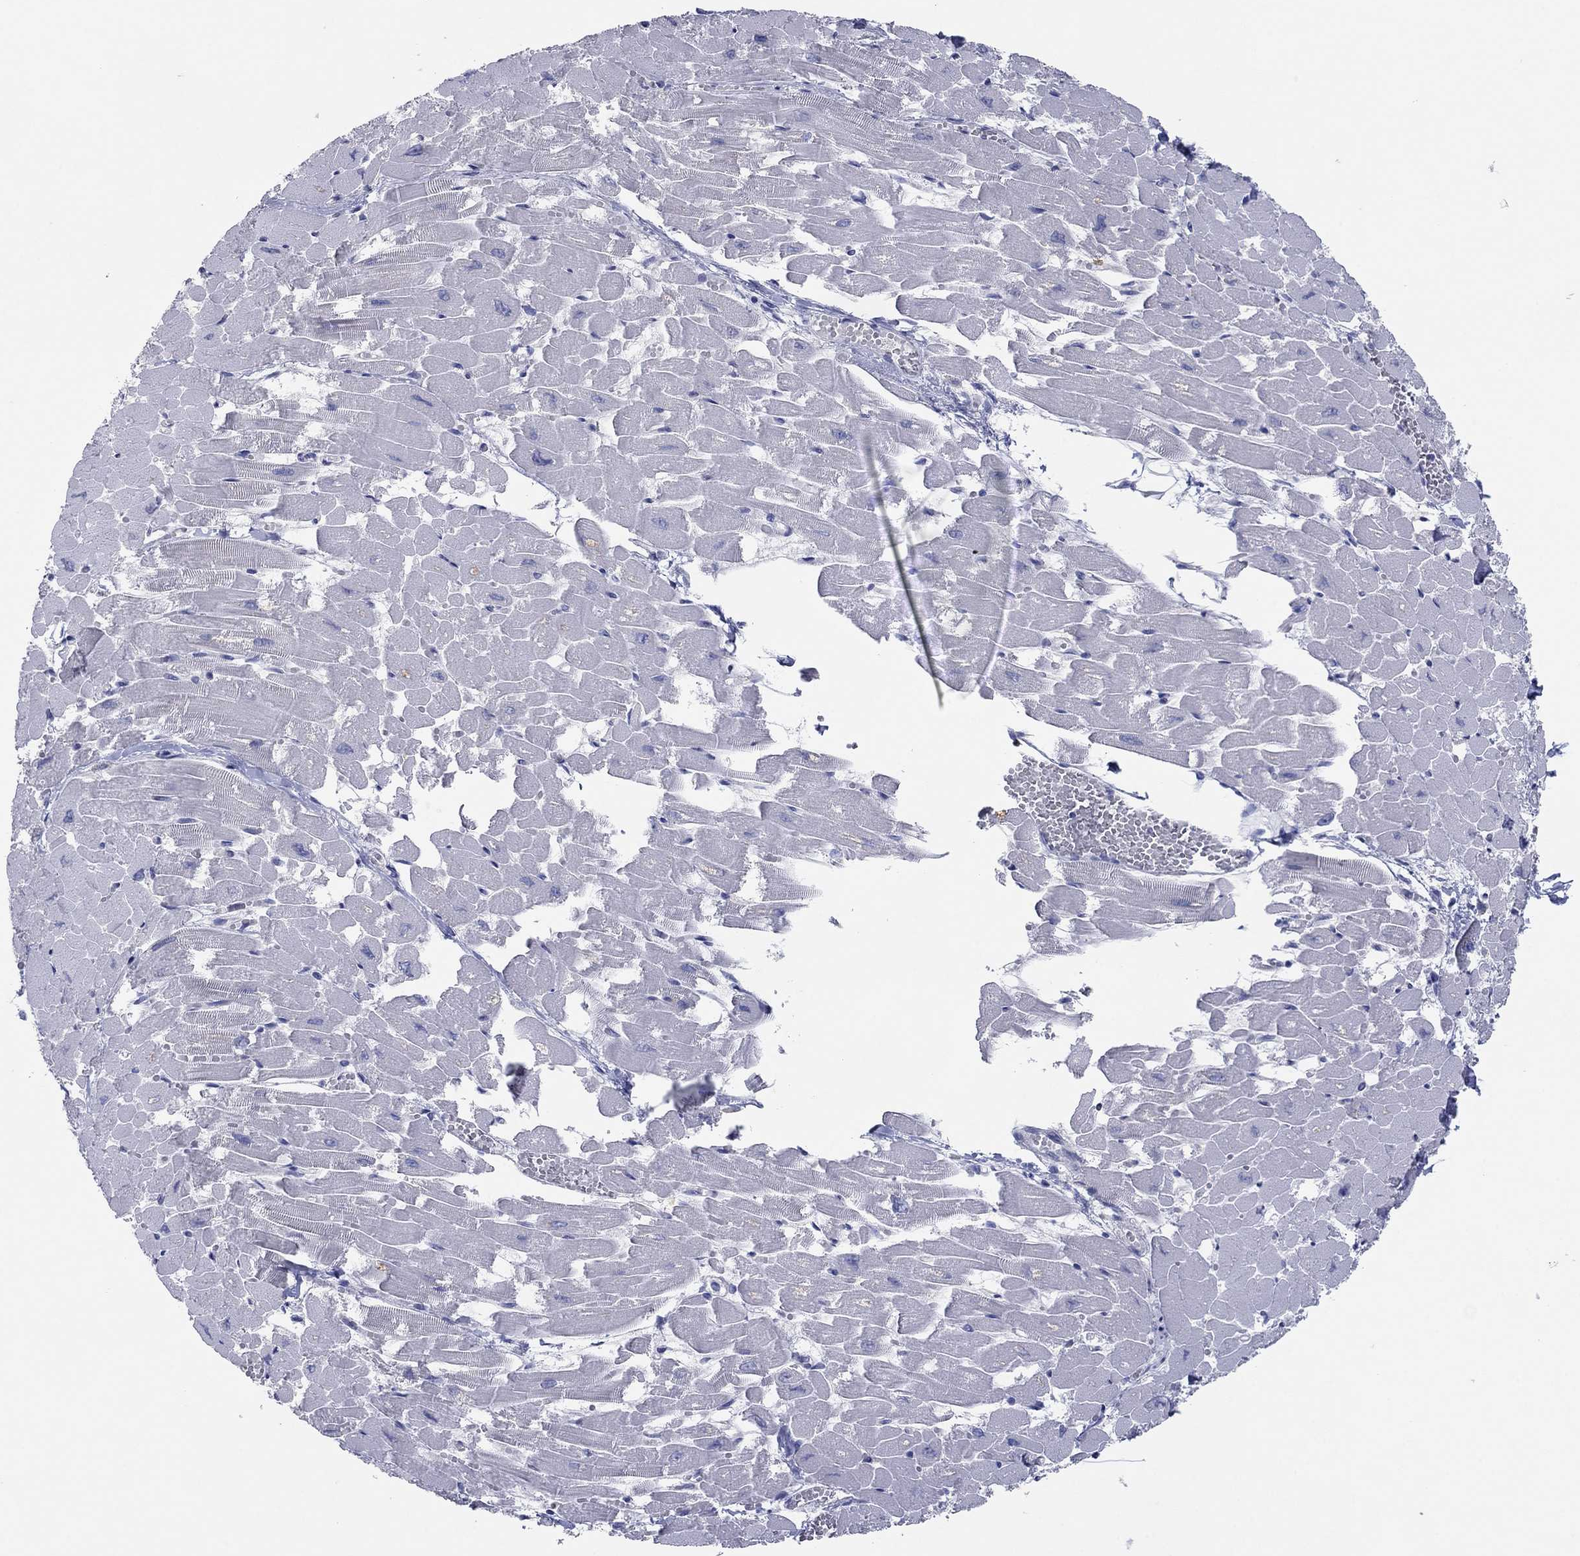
{"staining": {"intensity": "negative", "quantity": "none", "location": "none"}, "tissue": "heart muscle", "cell_type": "Cardiomyocytes", "image_type": "normal", "snomed": [{"axis": "morphology", "description": "Normal tissue, NOS"}, {"axis": "topography", "description": "Heart"}], "caption": "Immunohistochemical staining of unremarkable human heart muscle exhibits no significant positivity in cardiomyocytes.", "gene": "ITGAE", "patient": {"sex": "female", "age": 52}}